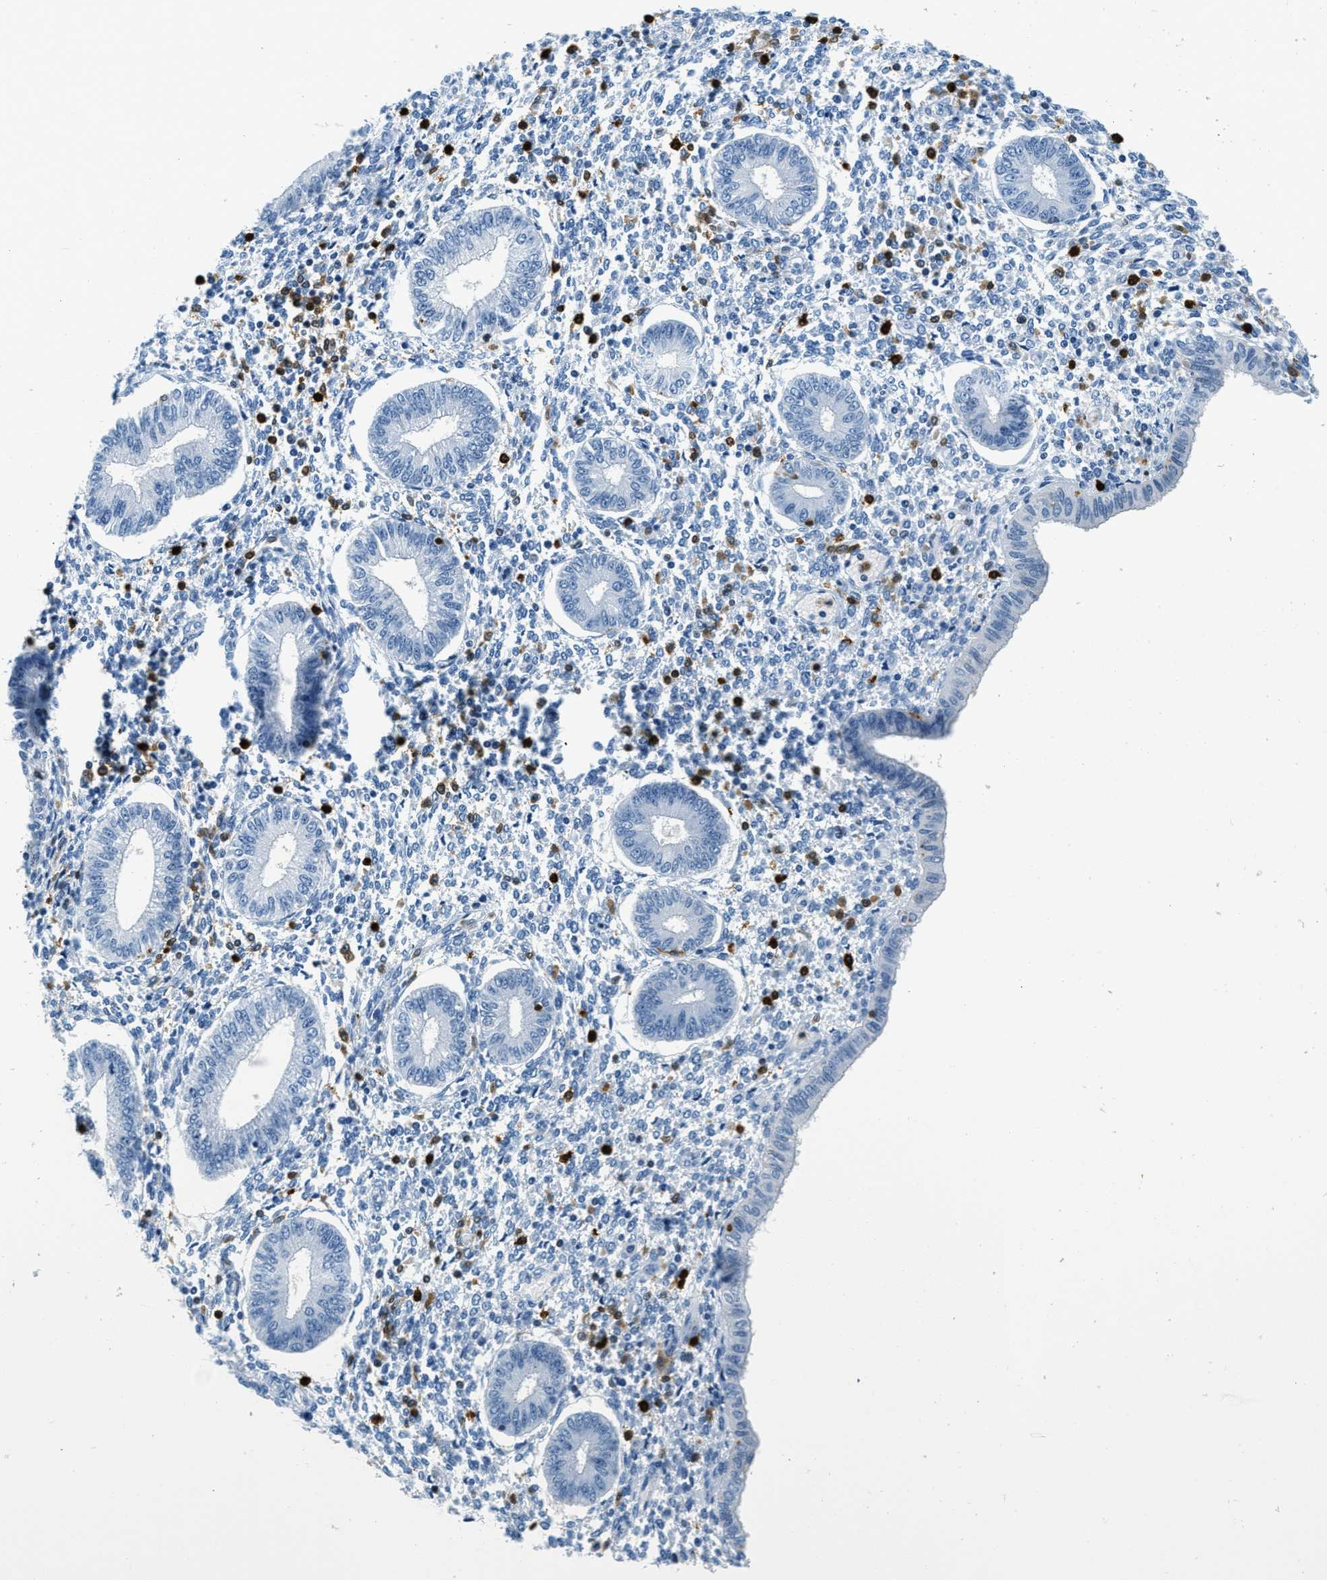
{"staining": {"intensity": "moderate", "quantity": "<25%", "location": "cytoplasmic/membranous,nuclear"}, "tissue": "endometrium", "cell_type": "Cells in endometrial stroma", "image_type": "normal", "snomed": [{"axis": "morphology", "description": "Normal tissue, NOS"}, {"axis": "topography", "description": "Endometrium"}], "caption": "Endometrium was stained to show a protein in brown. There is low levels of moderate cytoplasmic/membranous,nuclear staining in about <25% of cells in endometrial stroma. (IHC, brightfield microscopy, high magnification).", "gene": "CAPG", "patient": {"sex": "female", "age": 50}}